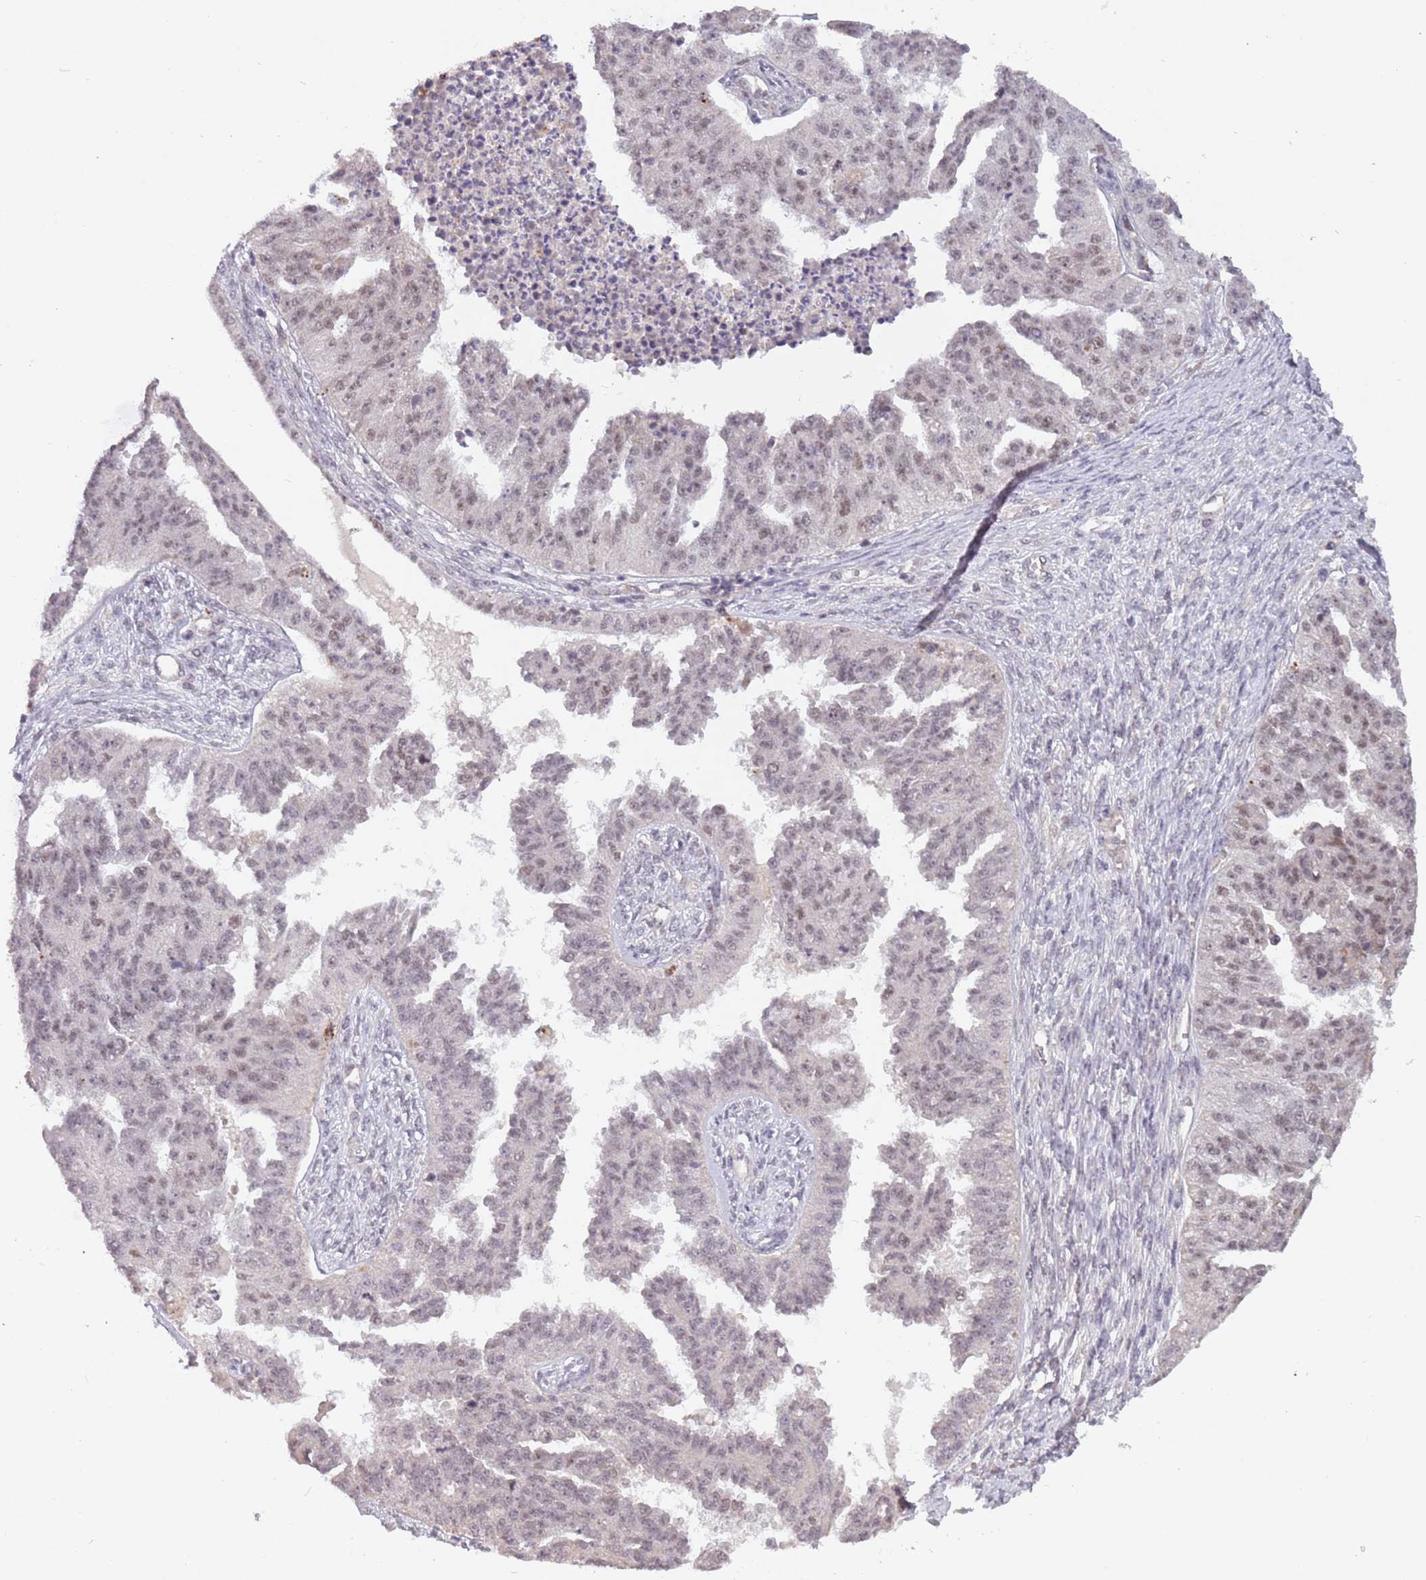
{"staining": {"intensity": "weak", "quantity": ">75%", "location": "nuclear"}, "tissue": "ovarian cancer", "cell_type": "Tumor cells", "image_type": "cancer", "snomed": [{"axis": "morphology", "description": "Cystadenocarcinoma, serous, NOS"}, {"axis": "topography", "description": "Ovary"}], "caption": "Immunohistochemistry (IHC) staining of ovarian serous cystadenocarcinoma, which reveals low levels of weak nuclear positivity in approximately >75% of tumor cells indicating weak nuclear protein positivity. The staining was performed using DAB (3,3'-diaminobenzidine) (brown) for protein detection and nuclei were counterstained in hematoxylin (blue).", "gene": "SUDS3", "patient": {"sex": "female", "age": 58}}